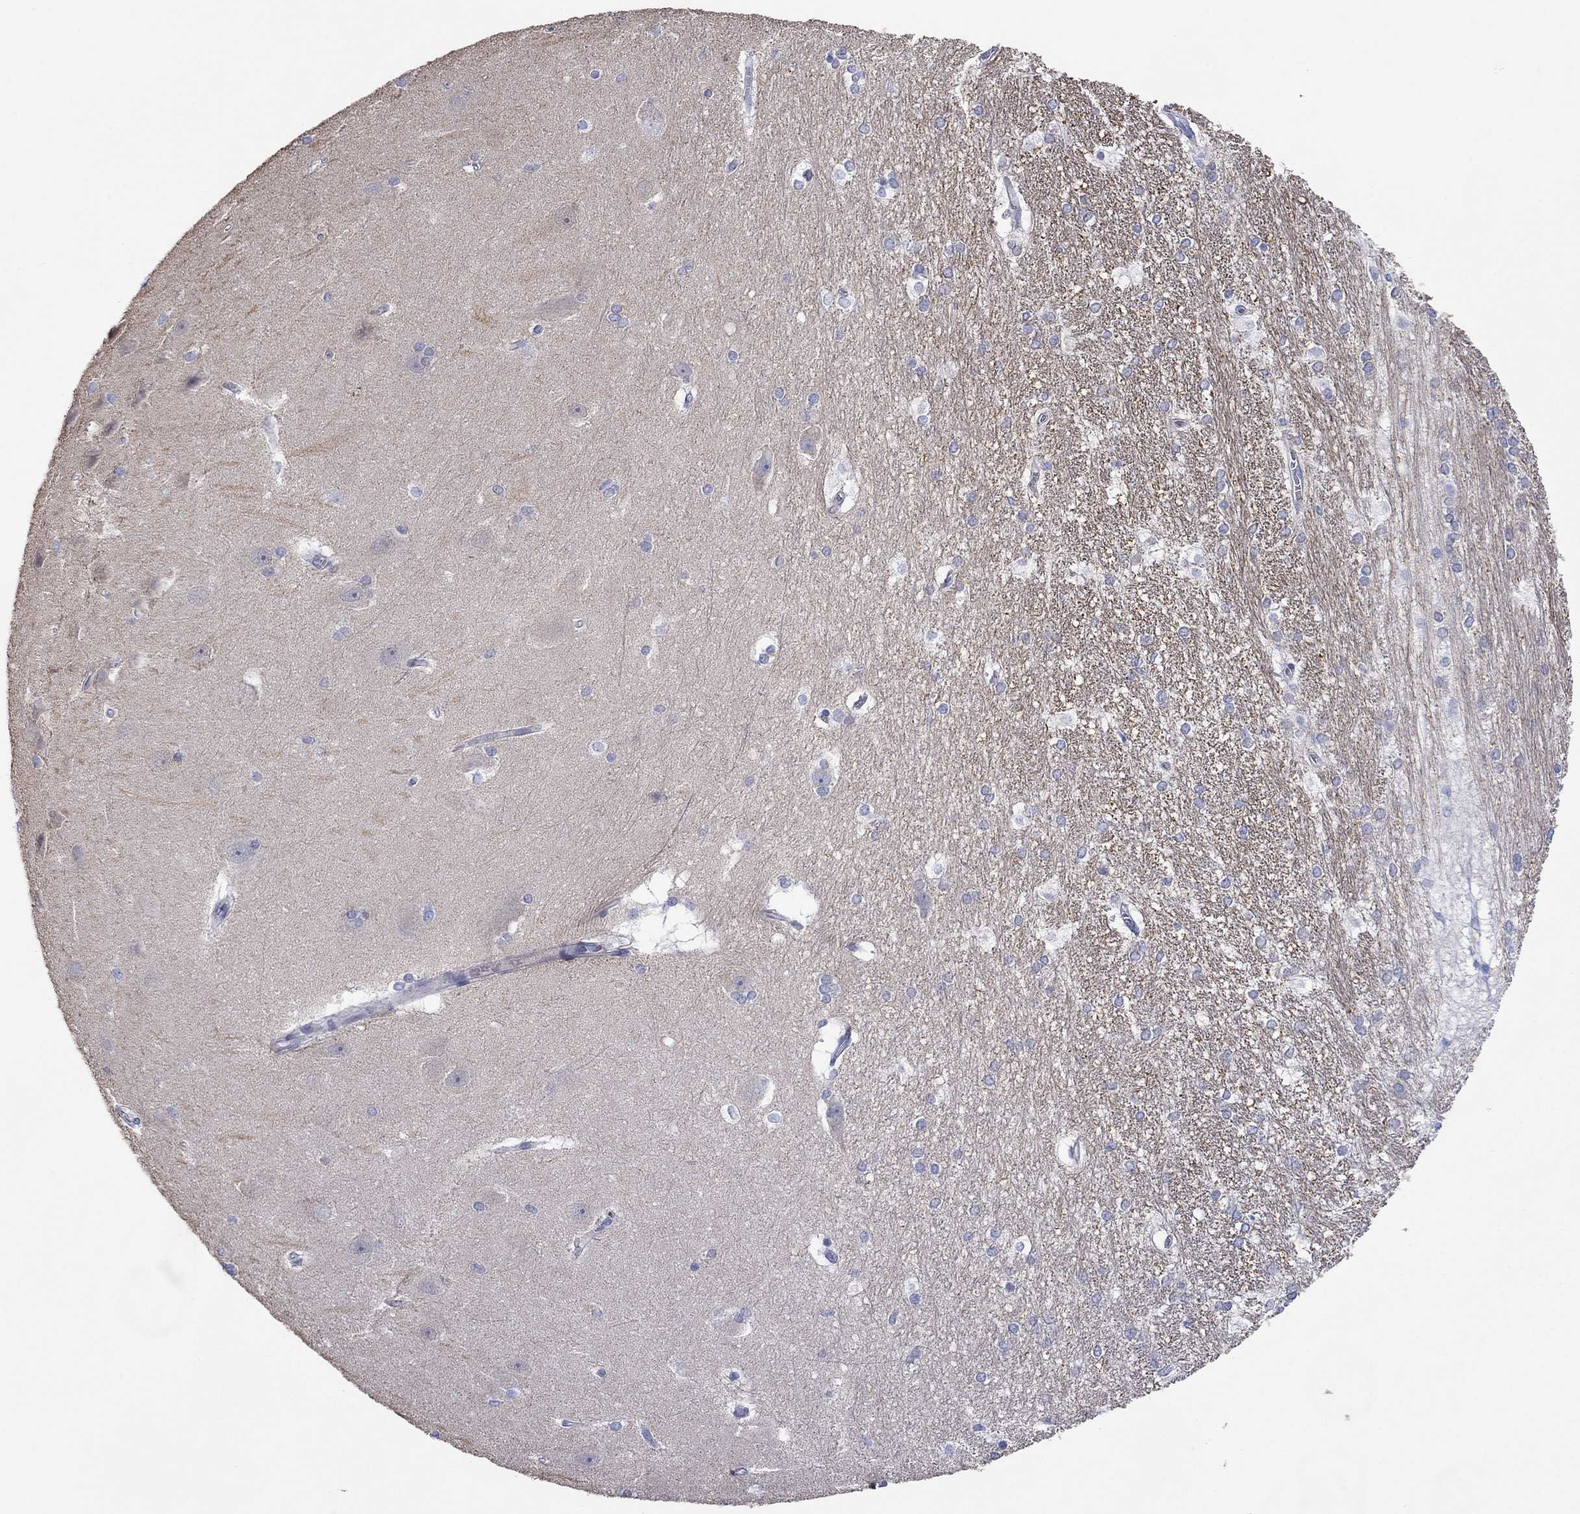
{"staining": {"intensity": "negative", "quantity": "none", "location": "none"}, "tissue": "hippocampus", "cell_type": "Glial cells", "image_type": "normal", "snomed": [{"axis": "morphology", "description": "Normal tissue, NOS"}, {"axis": "topography", "description": "Cerebral cortex"}, {"axis": "topography", "description": "Hippocampus"}], "caption": "An immunohistochemistry photomicrograph of unremarkable hippocampus is shown. There is no staining in glial cells of hippocampus. (Brightfield microscopy of DAB IHC at high magnification).", "gene": "TPRN", "patient": {"sex": "female", "age": 19}}